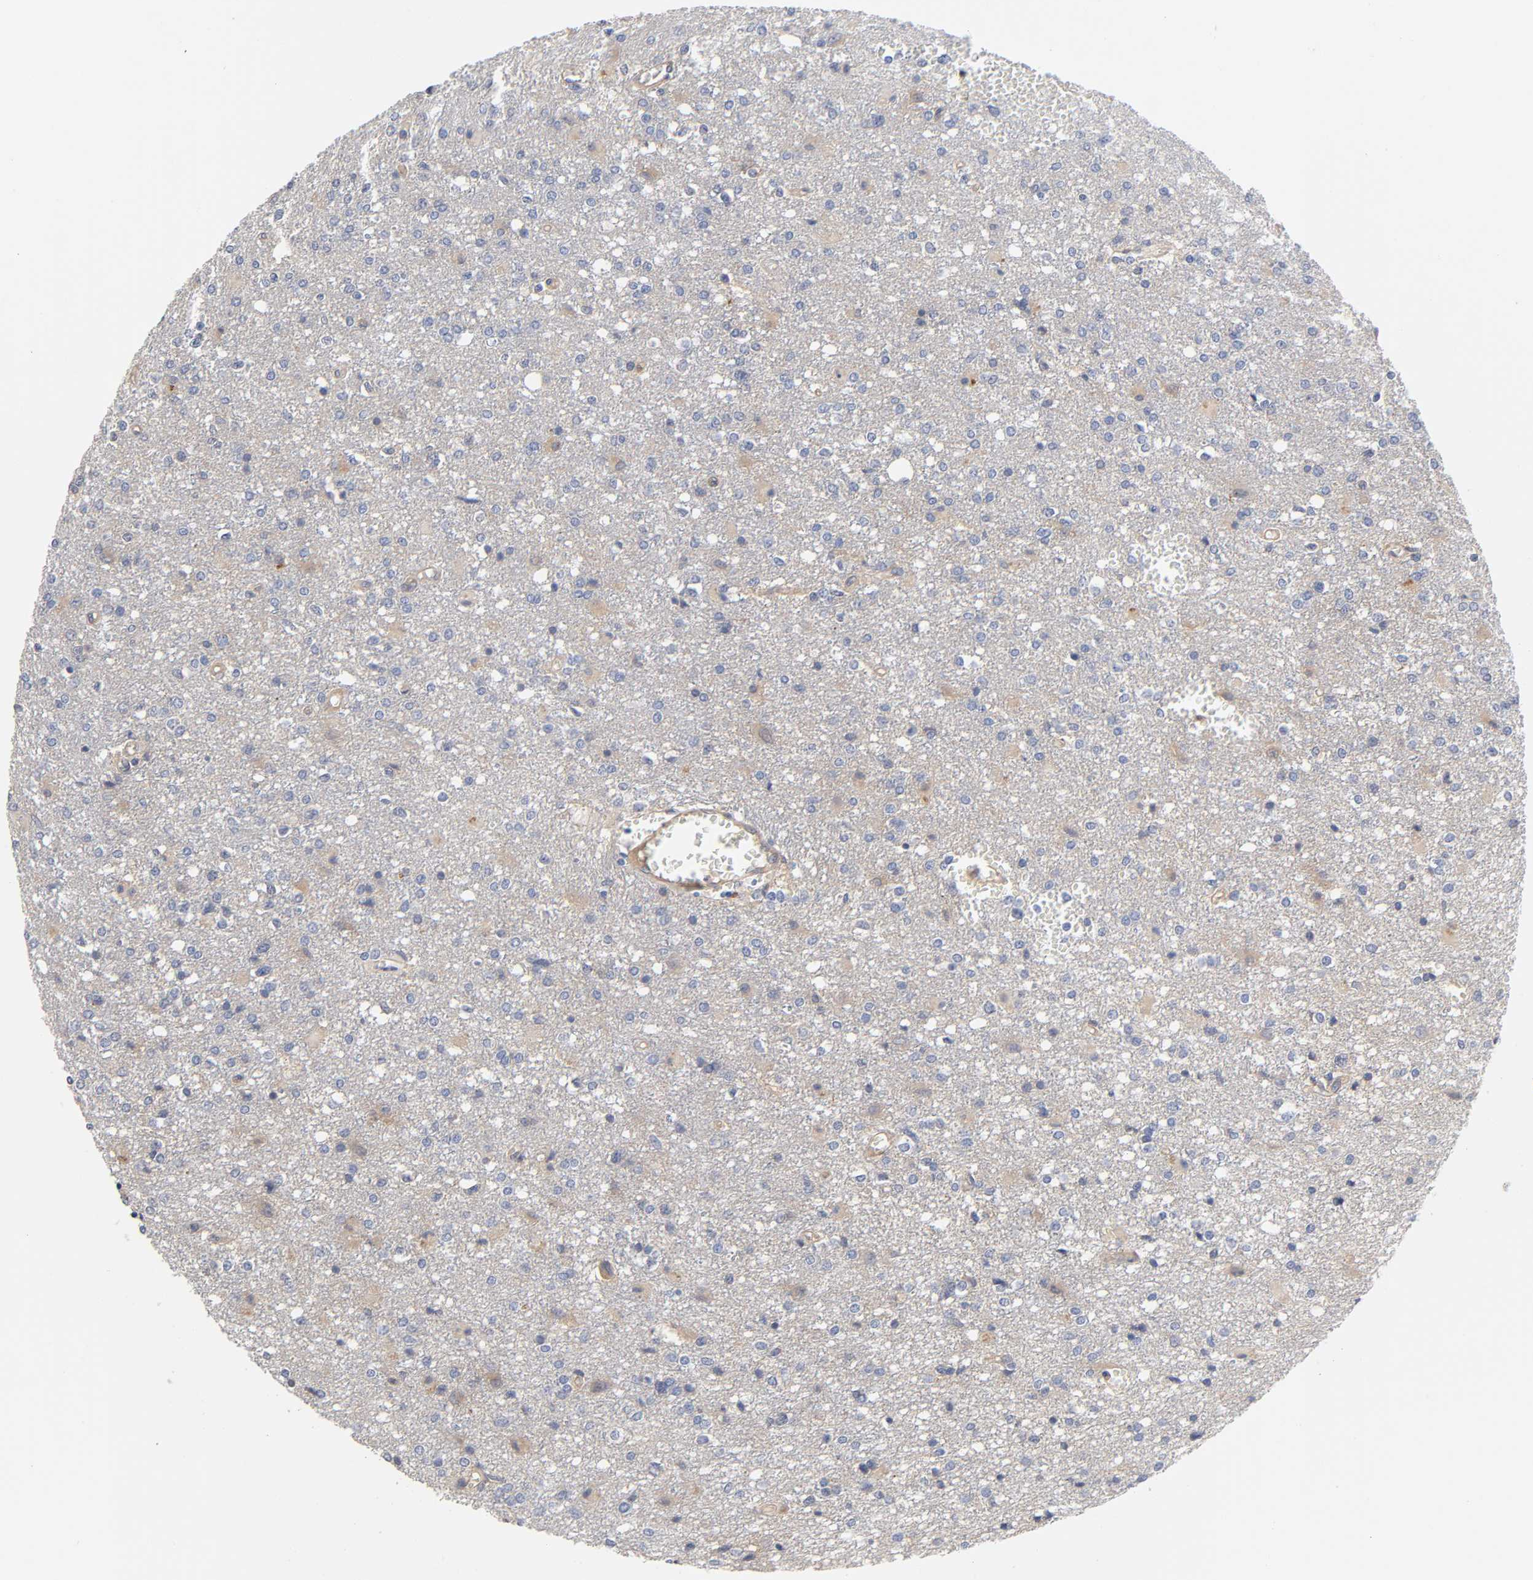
{"staining": {"intensity": "weak", "quantity": "<25%", "location": "cytoplasmic/membranous"}, "tissue": "glioma", "cell_type": "Tumor cells", "image_type": "cancer", "snomed": [{"axis": "morphology", "description": "Glioma, malignant, High grade"}, {"axis": "topography", "description": "Cerebral cortex"}], "caption": "This is a image of immunohistochemistry staining of glioma, which shows no expression in tumor cells.", "gene": "RAB13", "patient": {"sex": "male", "age": 76}}